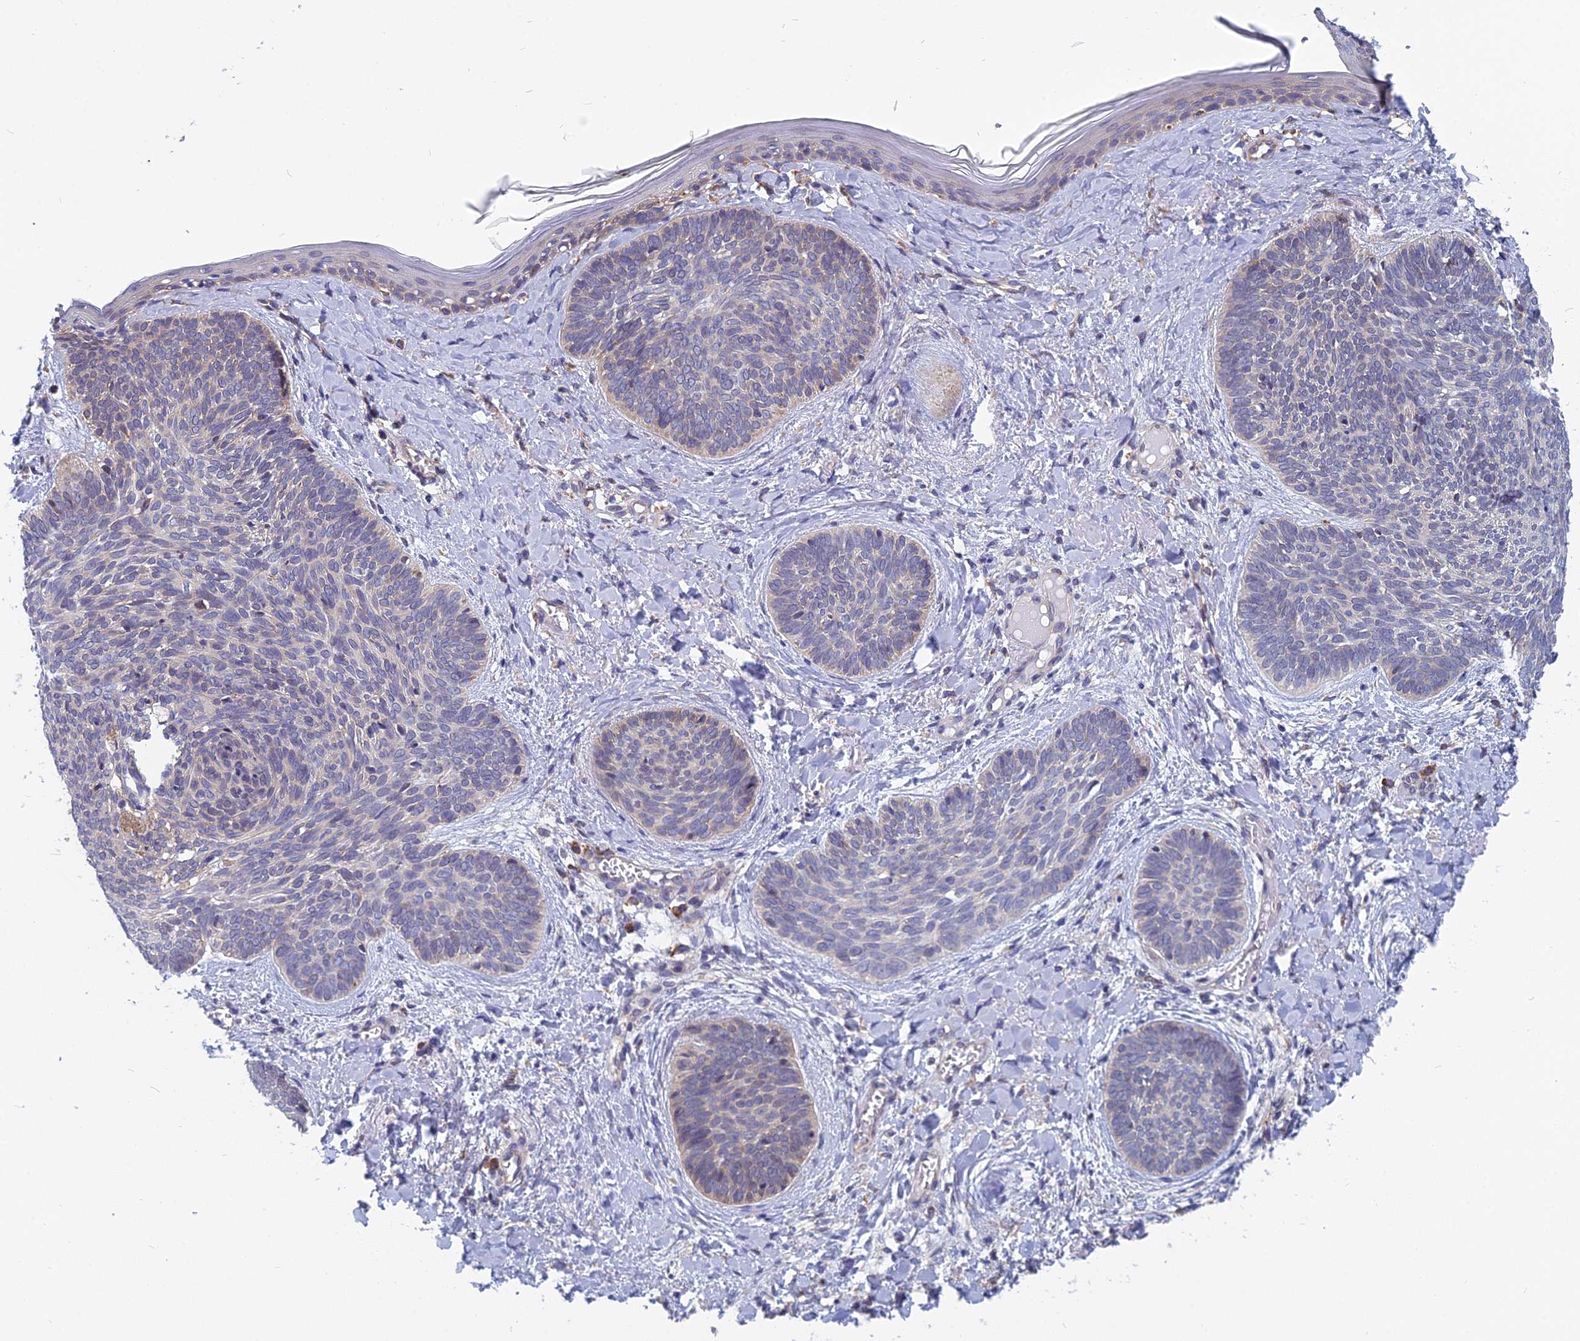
{"staining": {"intensity": "weak", "quantity": "<25%", "location": "cytoplasmic/membranous"}, "tissue": "skin cancer", "cell_type": "Tumor cells", "image_type": "cancer", "snomed": [{"axis": "morphology", "description": "Basal cell carcinoma"}, {"axis": "topography", "description": "Skin"}], "caption": "Immunohistochemistry (IHC) histopathology image of neoplastic tissue: human skin cancer (basal cell carcinoma) stained with DAB (3,3'-diaminobenzidine) exhibits no significant protein positivity in tumor cells.", "gene": "KIAA1143", "patient": {"sex": "female", "age": 81}}